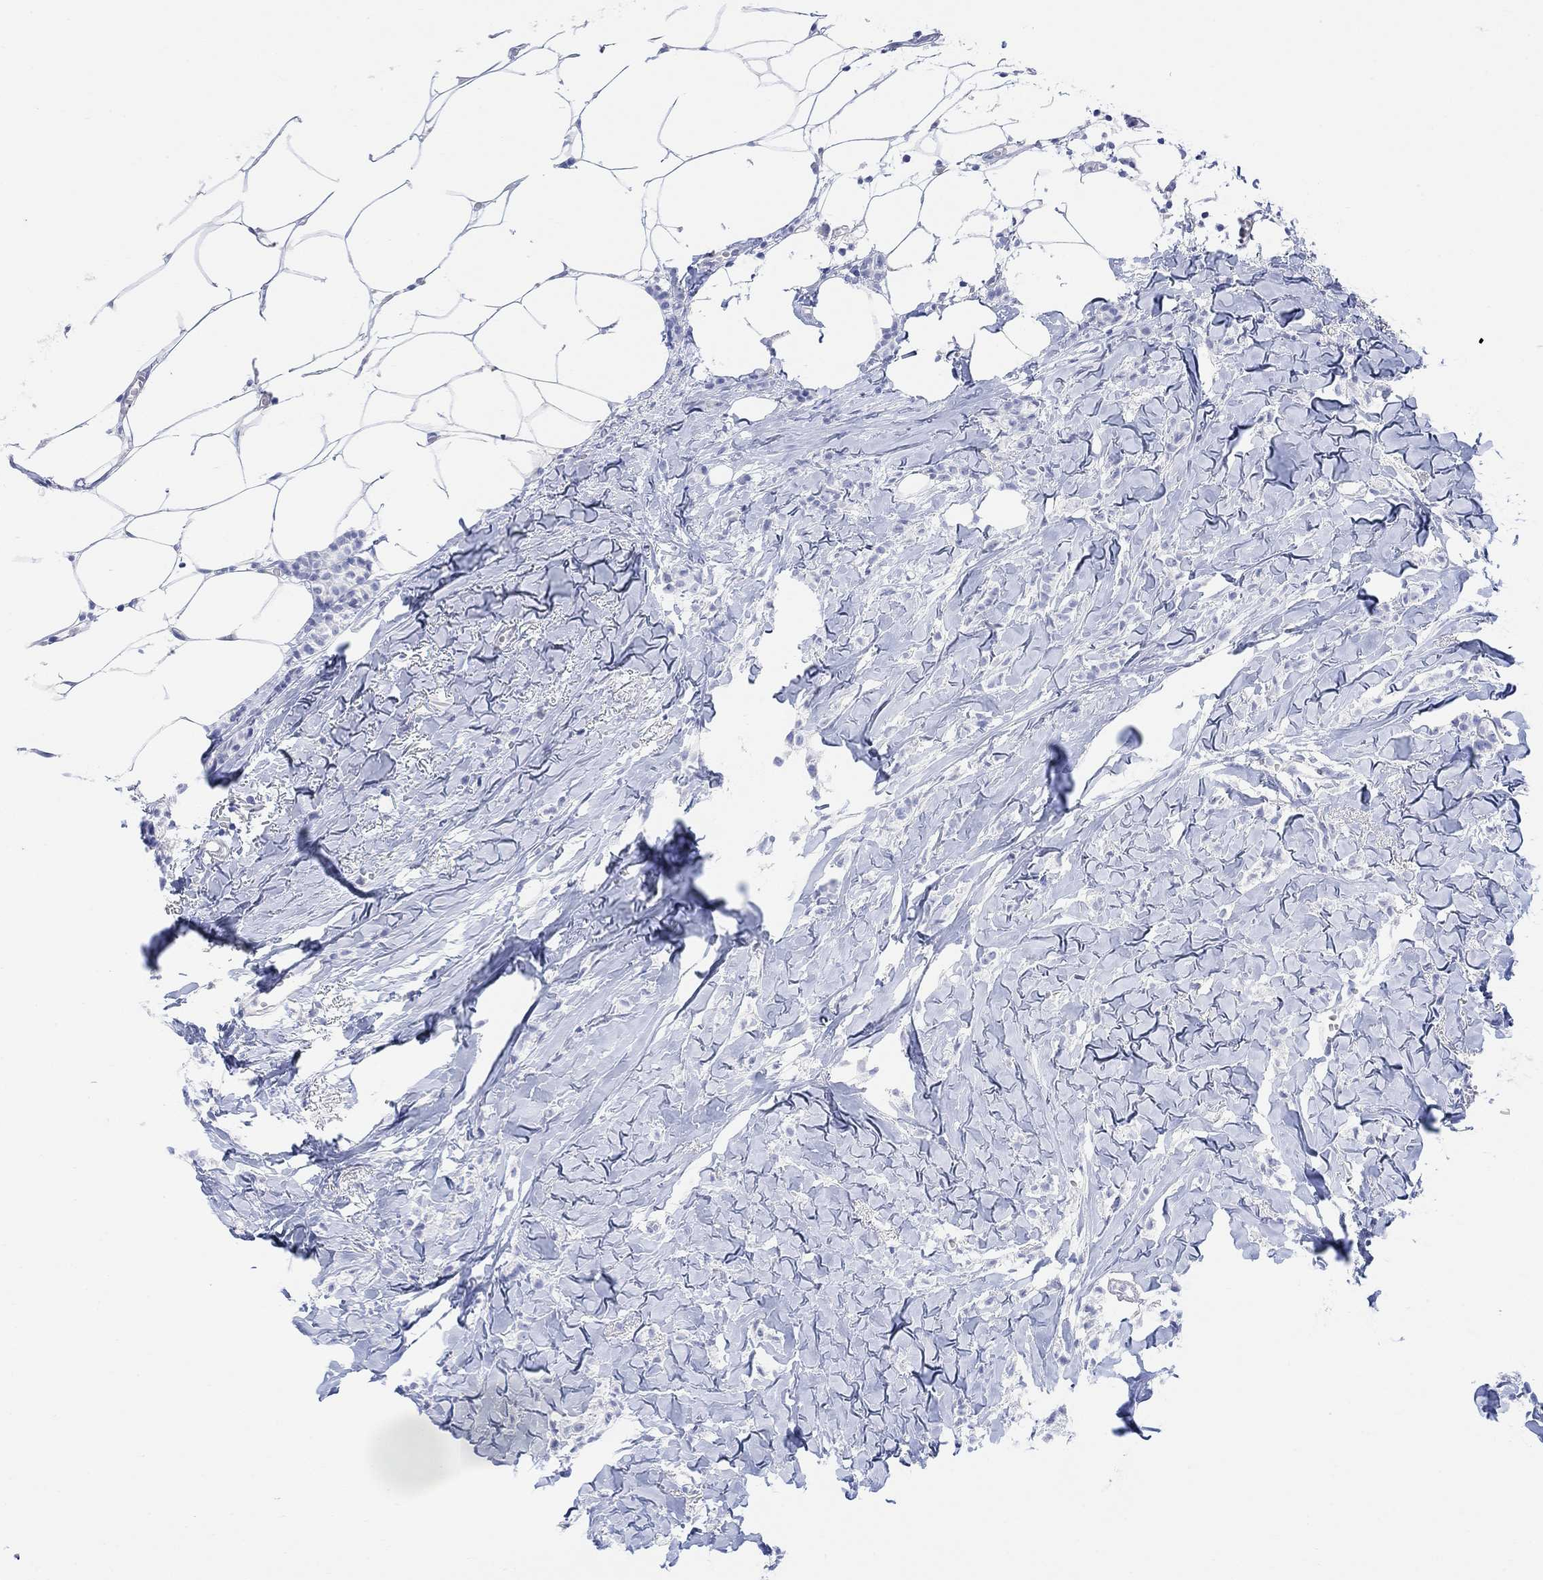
{"staining": {"intensity": "negative", "quantity": "none", "location": "none"}, "tissue": "breast cancer", "cell_type": "Tumor cells", "image_type": "cancer", "snomed": [{"axis": "morphology", "description": "Duct carcinoma"}, {"axis": "topography", "description": "Breast"}], "caption": "Tumor cells show no significant protein positivity in breast cancer.", "gene": "GNG13", "patient": {"sex": "female", "age": 85}}